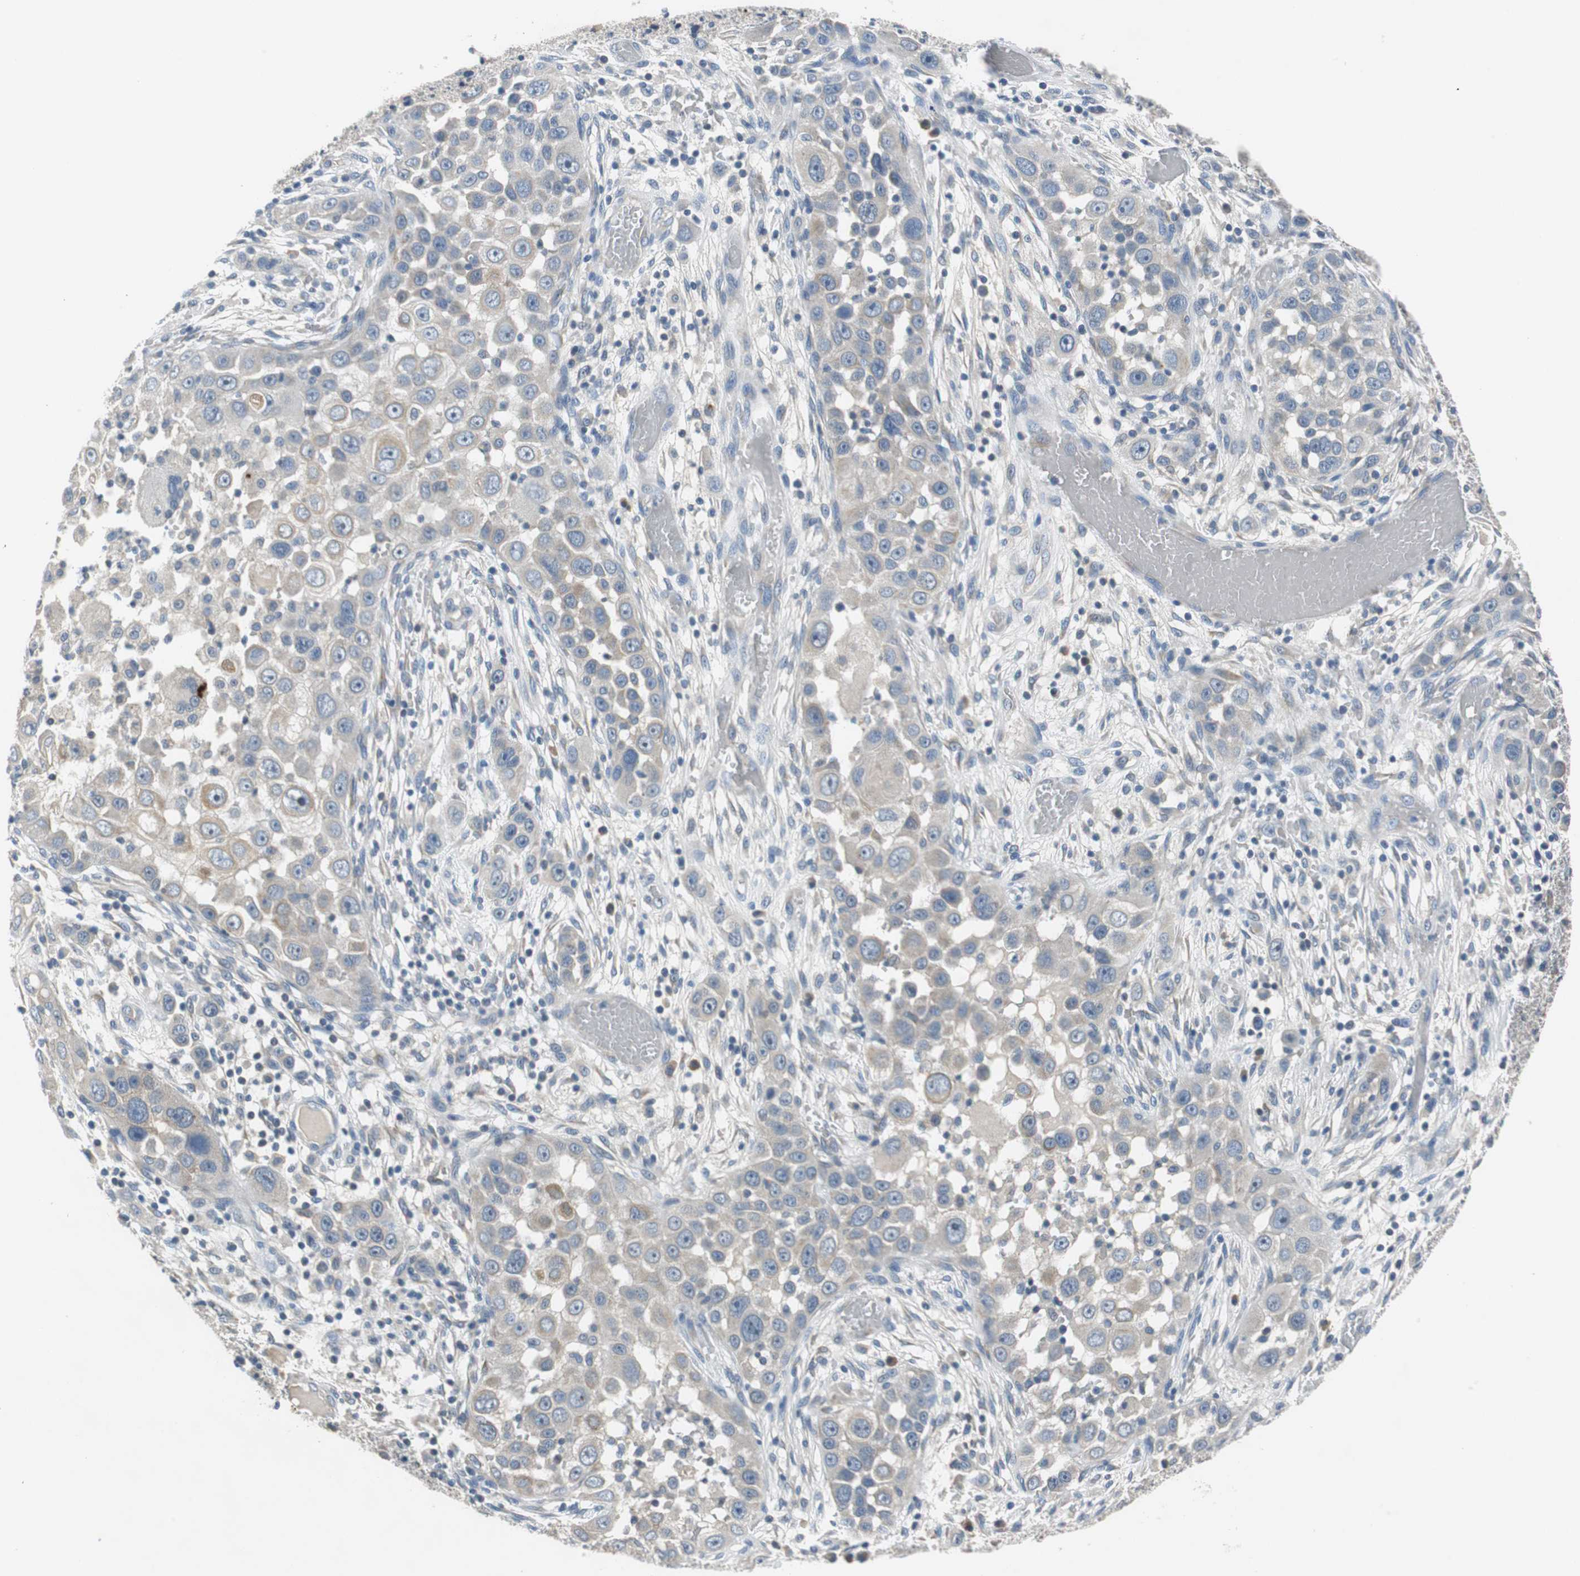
{"staining": {"intensity": "negative", "quantity": "none", "location": "none"}, "tissue": "head and neck cancer", "cell_type": "Tumor cells", "image_type": "cancer", "snomed": [{"axis": "morphology", "description": "Carcinoma, NOS"}, {"axis": "topography", "description": "Head-Neck"}], "caption": "Head and neck cancer (carcinoma) was stained to show a protein in brown. There is no significant staining in tumor cells. (Stains: DAB IHC with hematoxylin counter stain, Microscopy: brightfield microscopy at high magnification).", "gene": "FADS2", "patient": {"sex": "male", "age": 87}}